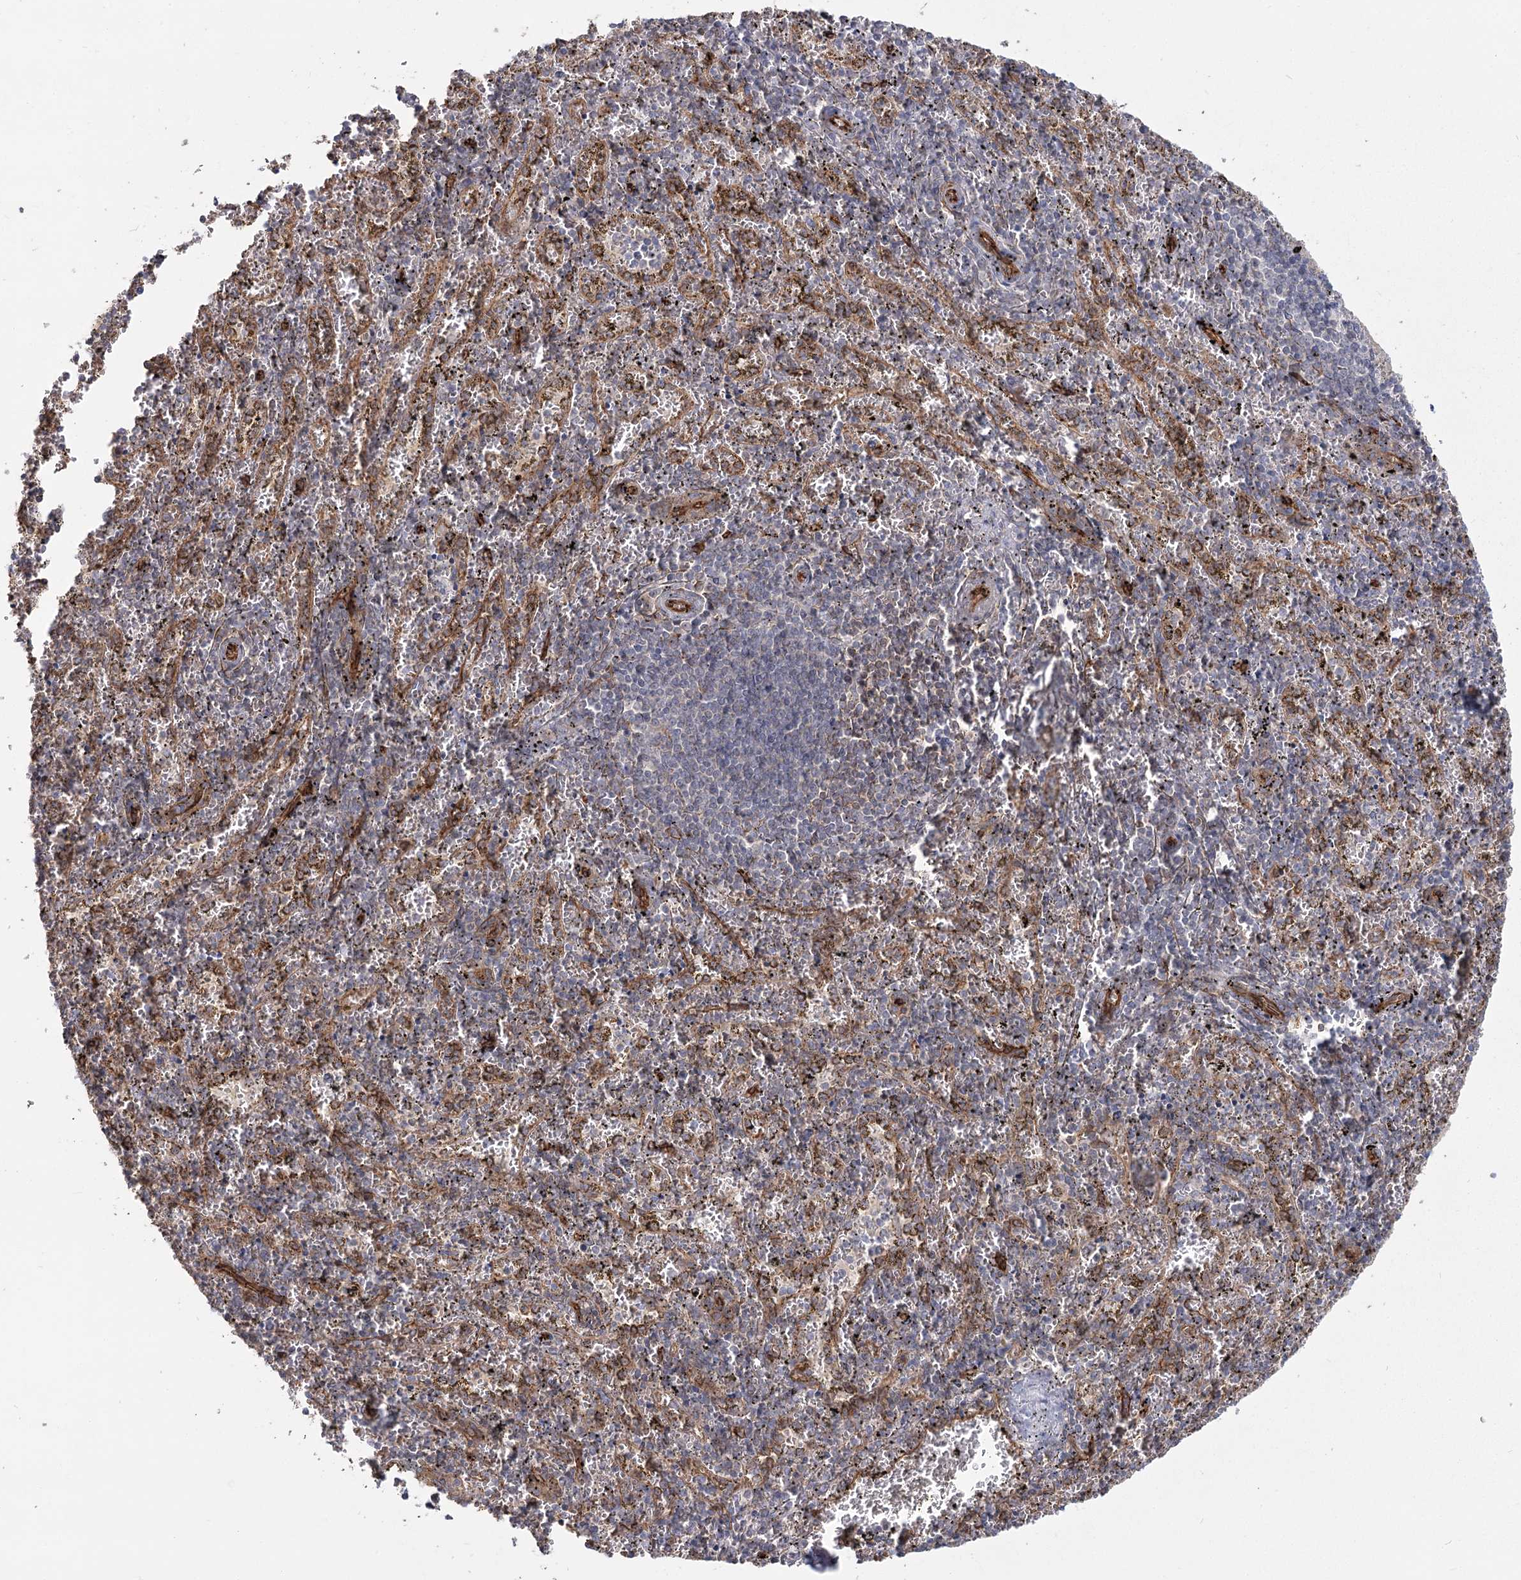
{"staining": {"intensity": "negative", "quantity": "none", "location": "none"}, "tissue": "spleen", "cell_type": "Cells in red pulp", "image_type": "normal", "snomed": [{"axis": "morphology", "description": "Normal tissue, NOS"}, {"axis": "topography", "description": "Spleen"}], "caption": "A high-resolution micrograph shows immunohistochemistry (IHC) staining of unremarkable spleen, which demonstrates no significant staining in cells in red pulp.", "gene": "RPP14", "patient": {"sex": "male", "age": 11}}